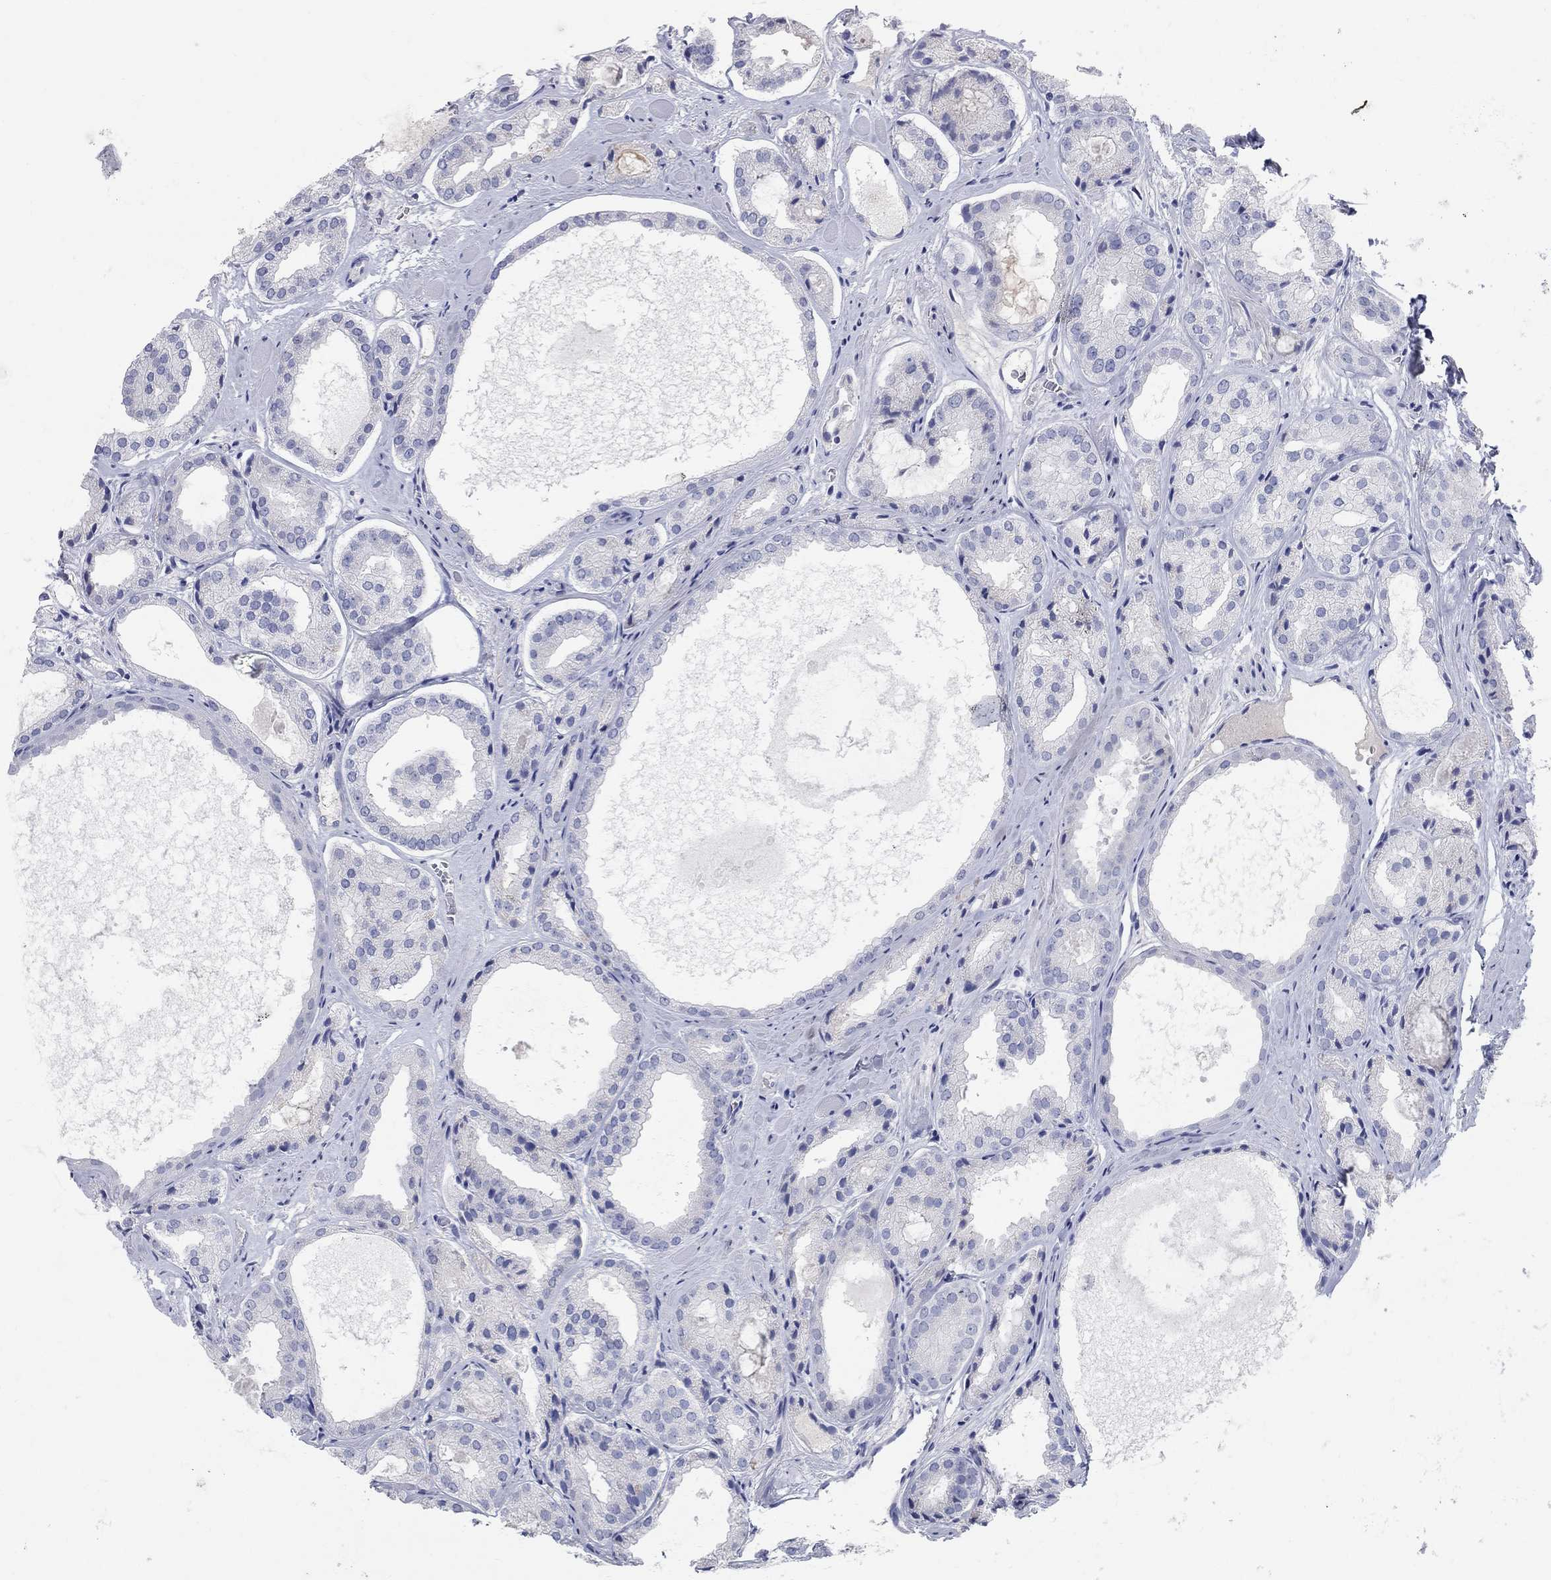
{"staining": {"intensity": "negative", "quantity": "none", "location": "none"}, "tissue": "prostate cancer", "cell_type": "Tumor cells", "image_type": "cancer", "snomed": [{"axis": "morphology", "description": "Adenocarcinoma, Low grade"}, {"axis": "topography", "description": "Prostate"}], "caption": "Prostate cancer stained for a protein using IHC displays no positivity tumor cells.", "gene": "AOX1", "patient": {"sex": "male", "age": 69}}